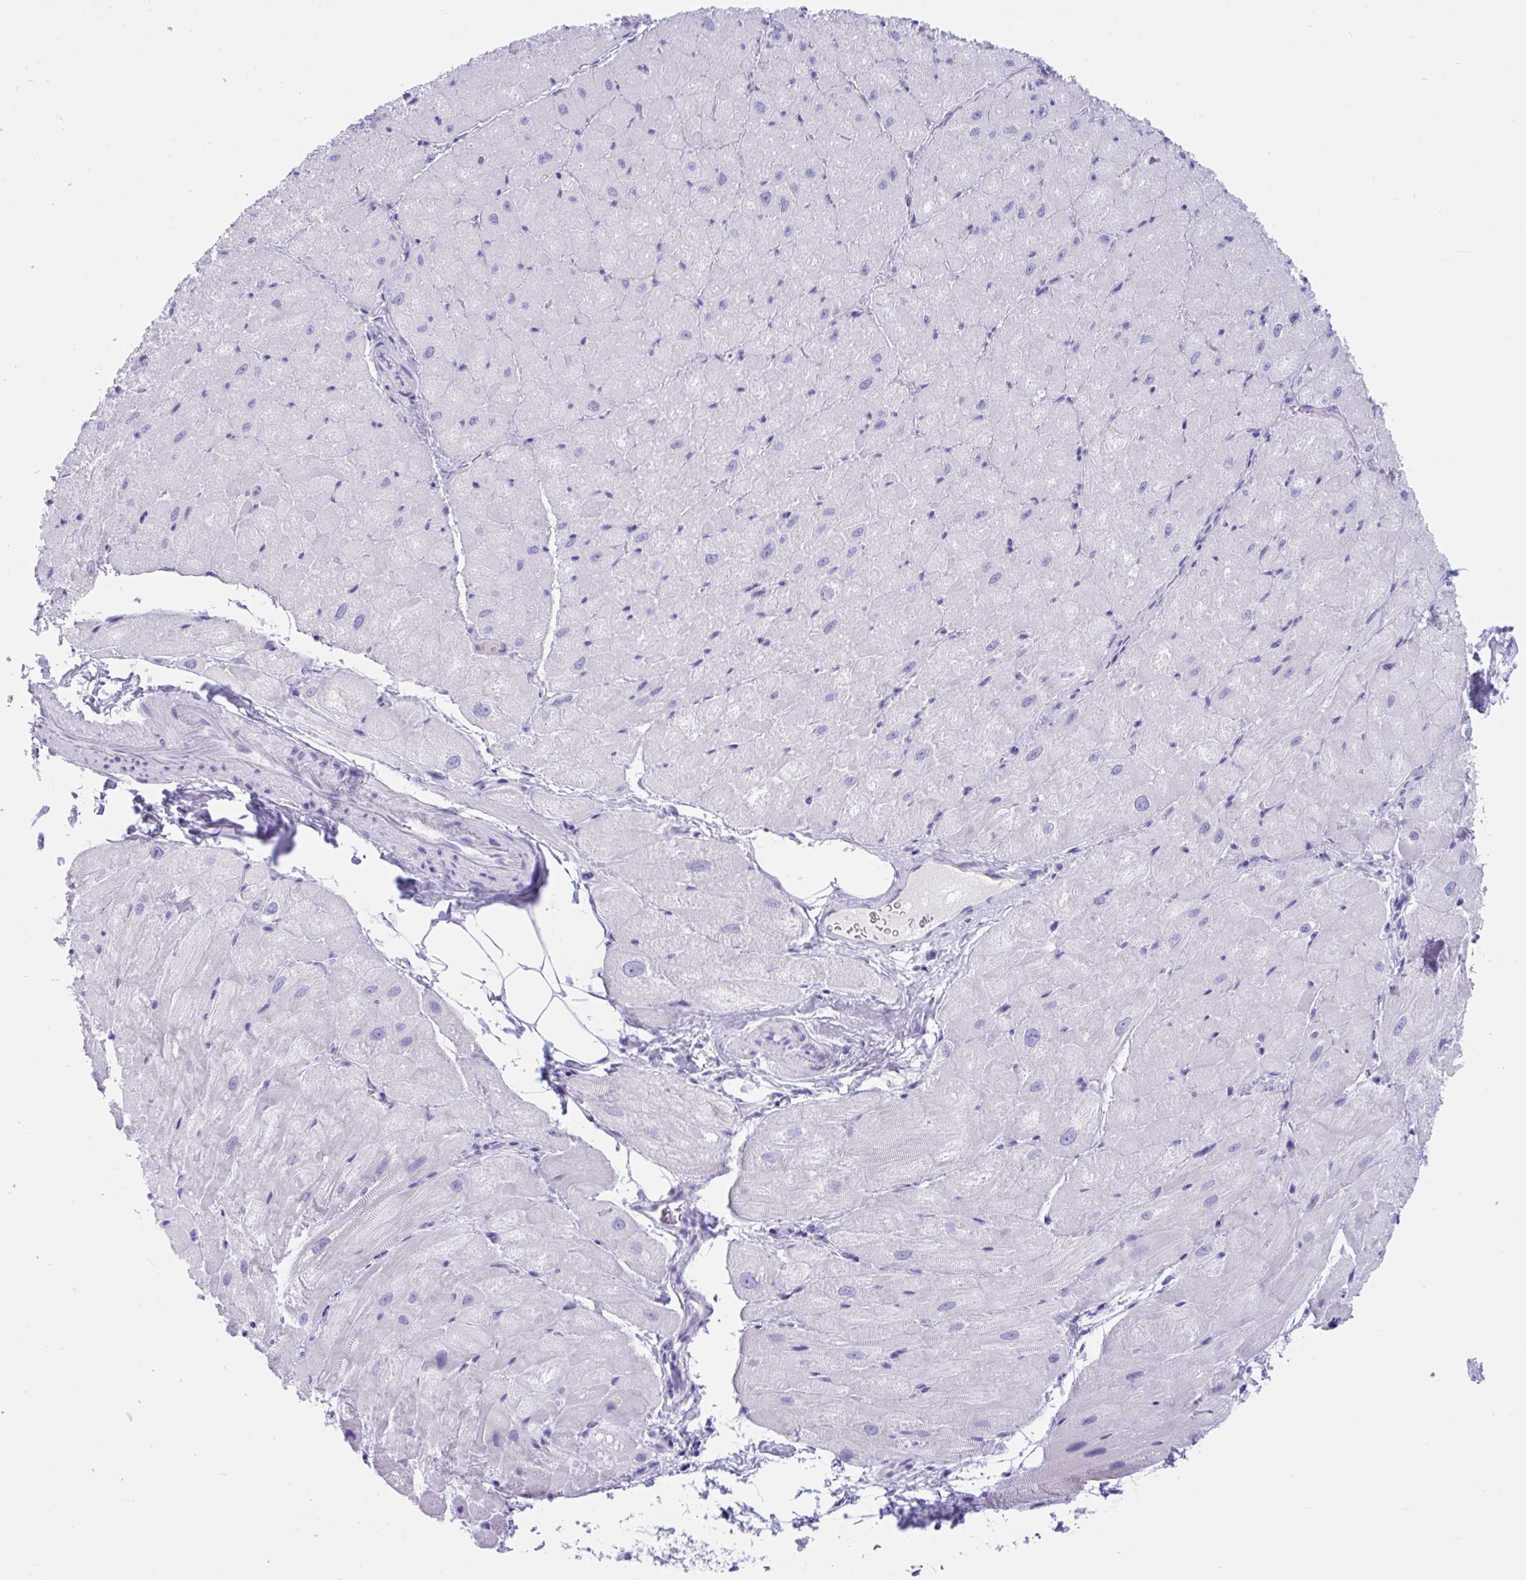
{"staining": {"intensity": "weak", "quantity": "<25%", "location": "cytoplasmic/membranous"}, "tissue": "heart muscle", "cell_type": "Cardiomyocytes", "image_type": "normal", "snomed": [{"axis": "morphology", "description": "Normal tissue, NOS"}, {"axis": "topography", "description": "Heart"}], "caption": "This is an IHC histopathology image of benign human heart muscle. There is no staining in cardiomyocytes.", "gene": "TMEM35A", "patient": {"sex": "male", "age": 62}}